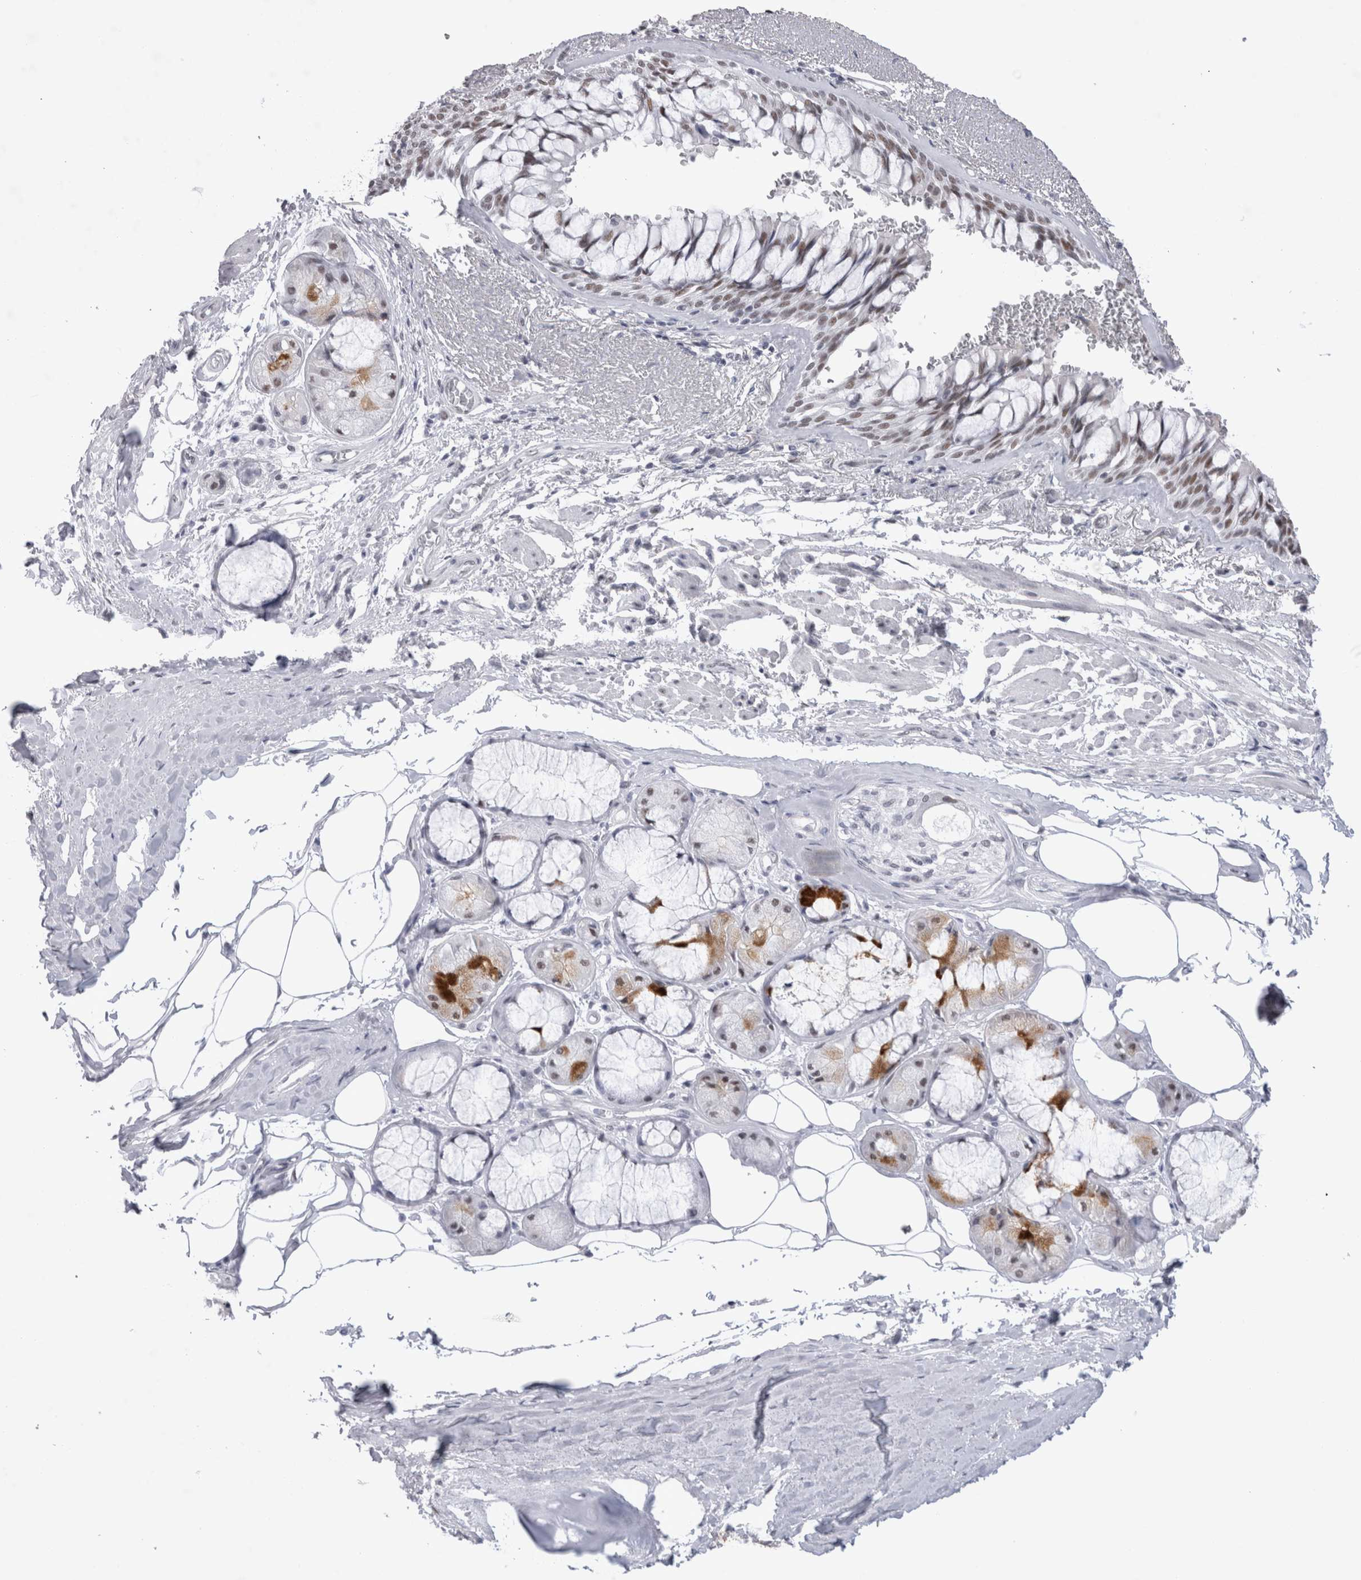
{"staining": {"intensity": "weak", "quantity": "25%-75%", "location": "nuclear"}, "tissue": "bronchus", "cell_type": "Respiratory epithelial cells", "image_type": "normal", "snomed": [{"axis": "morphology", "description": "Normal tissue, NOS"}, {"axis": "topography", "description": "Bronchus"}], "caption": "An immunohistochemistry (IHC) image of normal tissue is shown. Protein staining in brown labels weak nuclear positivity in bronchus within respiratory epithelial cells.", "gene": "API5", "patient": {"sex": "male", "age": 66}}